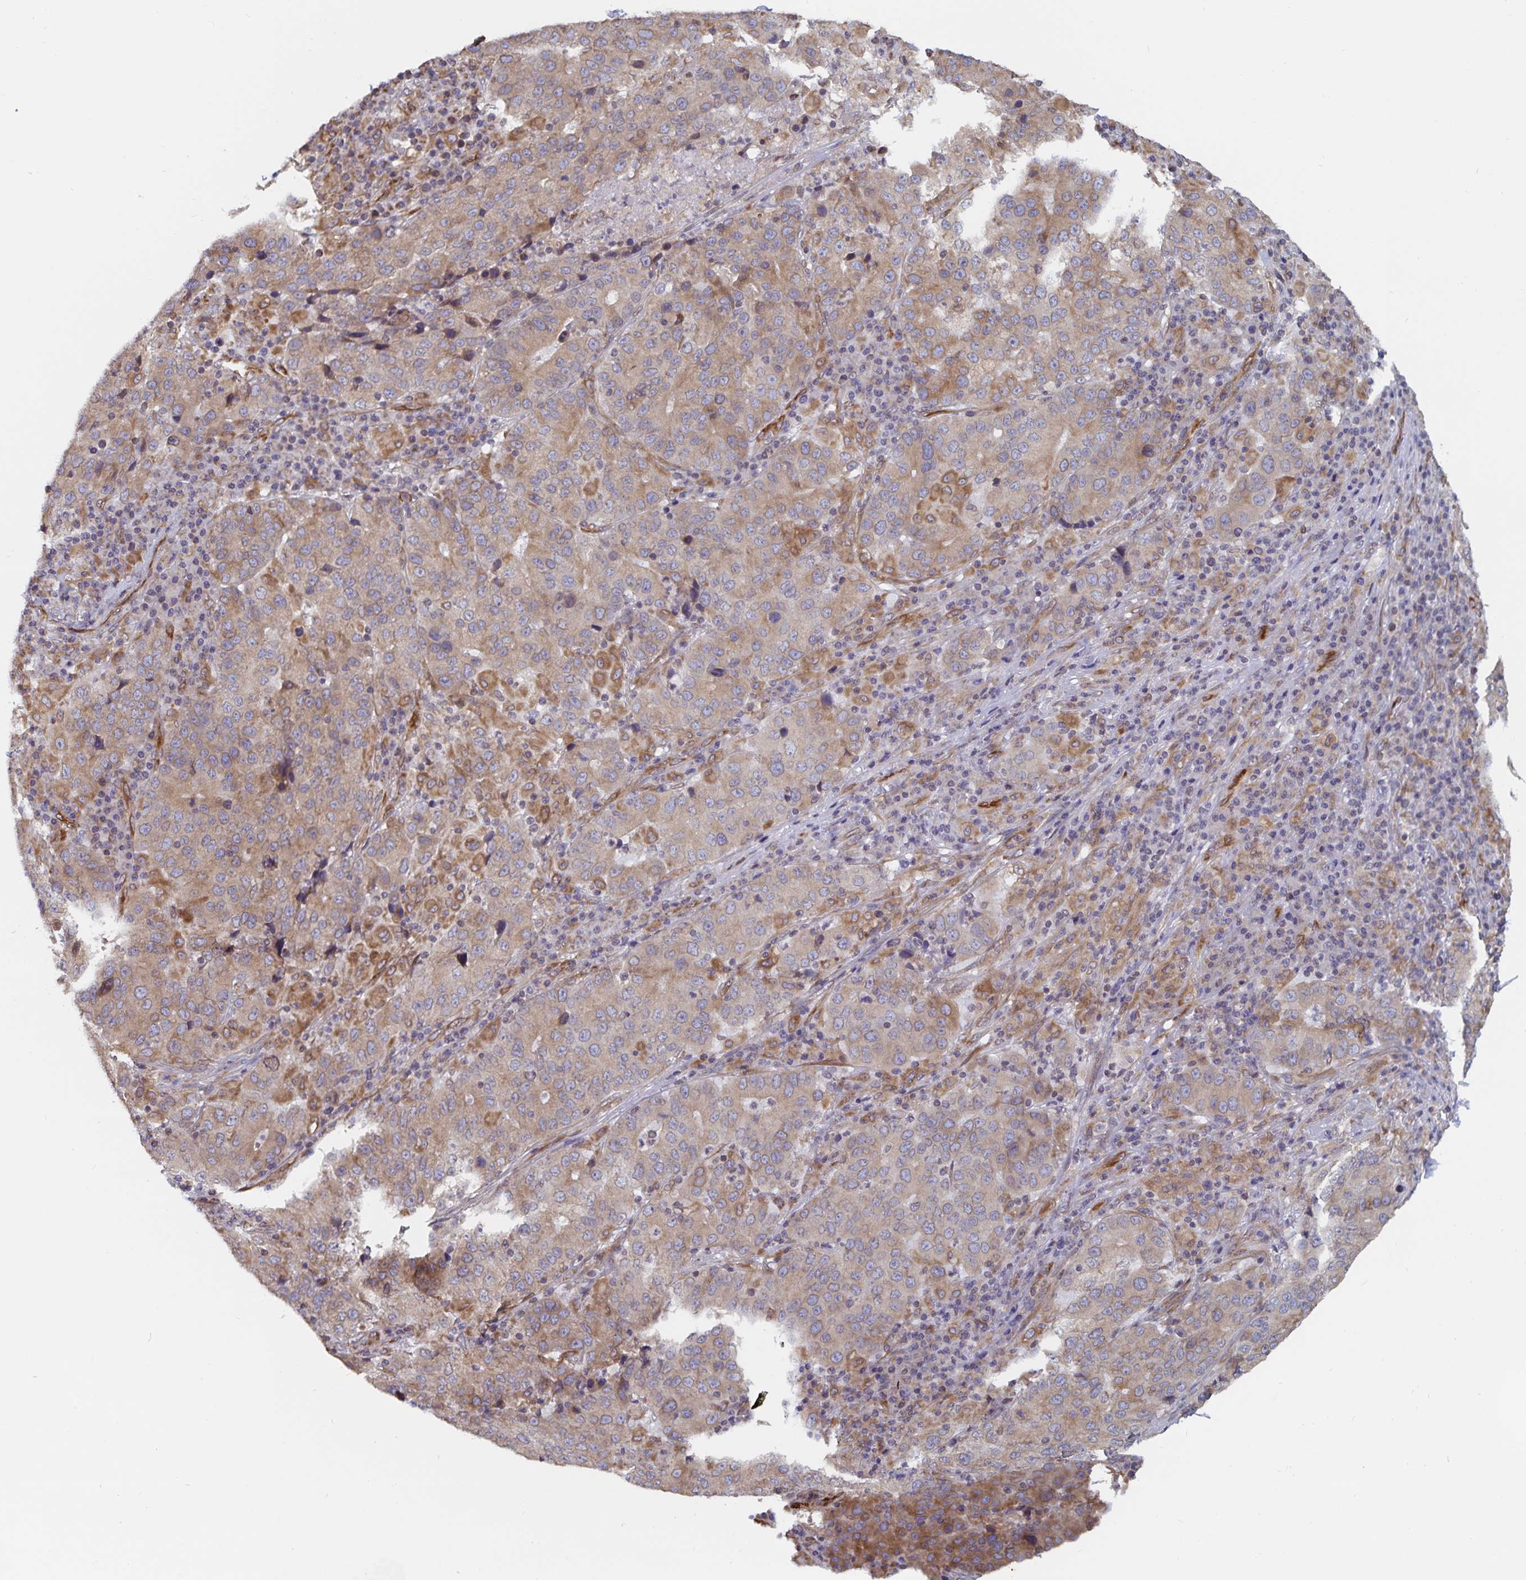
{"staining": {"intensity": "moderate", "quantity": "<25%", "location": "cytoplasmic/membranous"}, "tissue": "stomach cancer", "cell_type": "Tumor cells", "image_type": "cancer", "snomed": [{"axis": "morphology", "description": "Adenocarcinoma, NOS"}, {"axis": "topography", "description": "Stomach"}], "caption": "Human stomach adenocarcinoma stained with a brown dye exhibits moderate cytoplasmic/membranous positive expression in approximately <25% of tumor cells.", "gene": "BCAP29", "patient": {"sex": "male", "age": 71}}